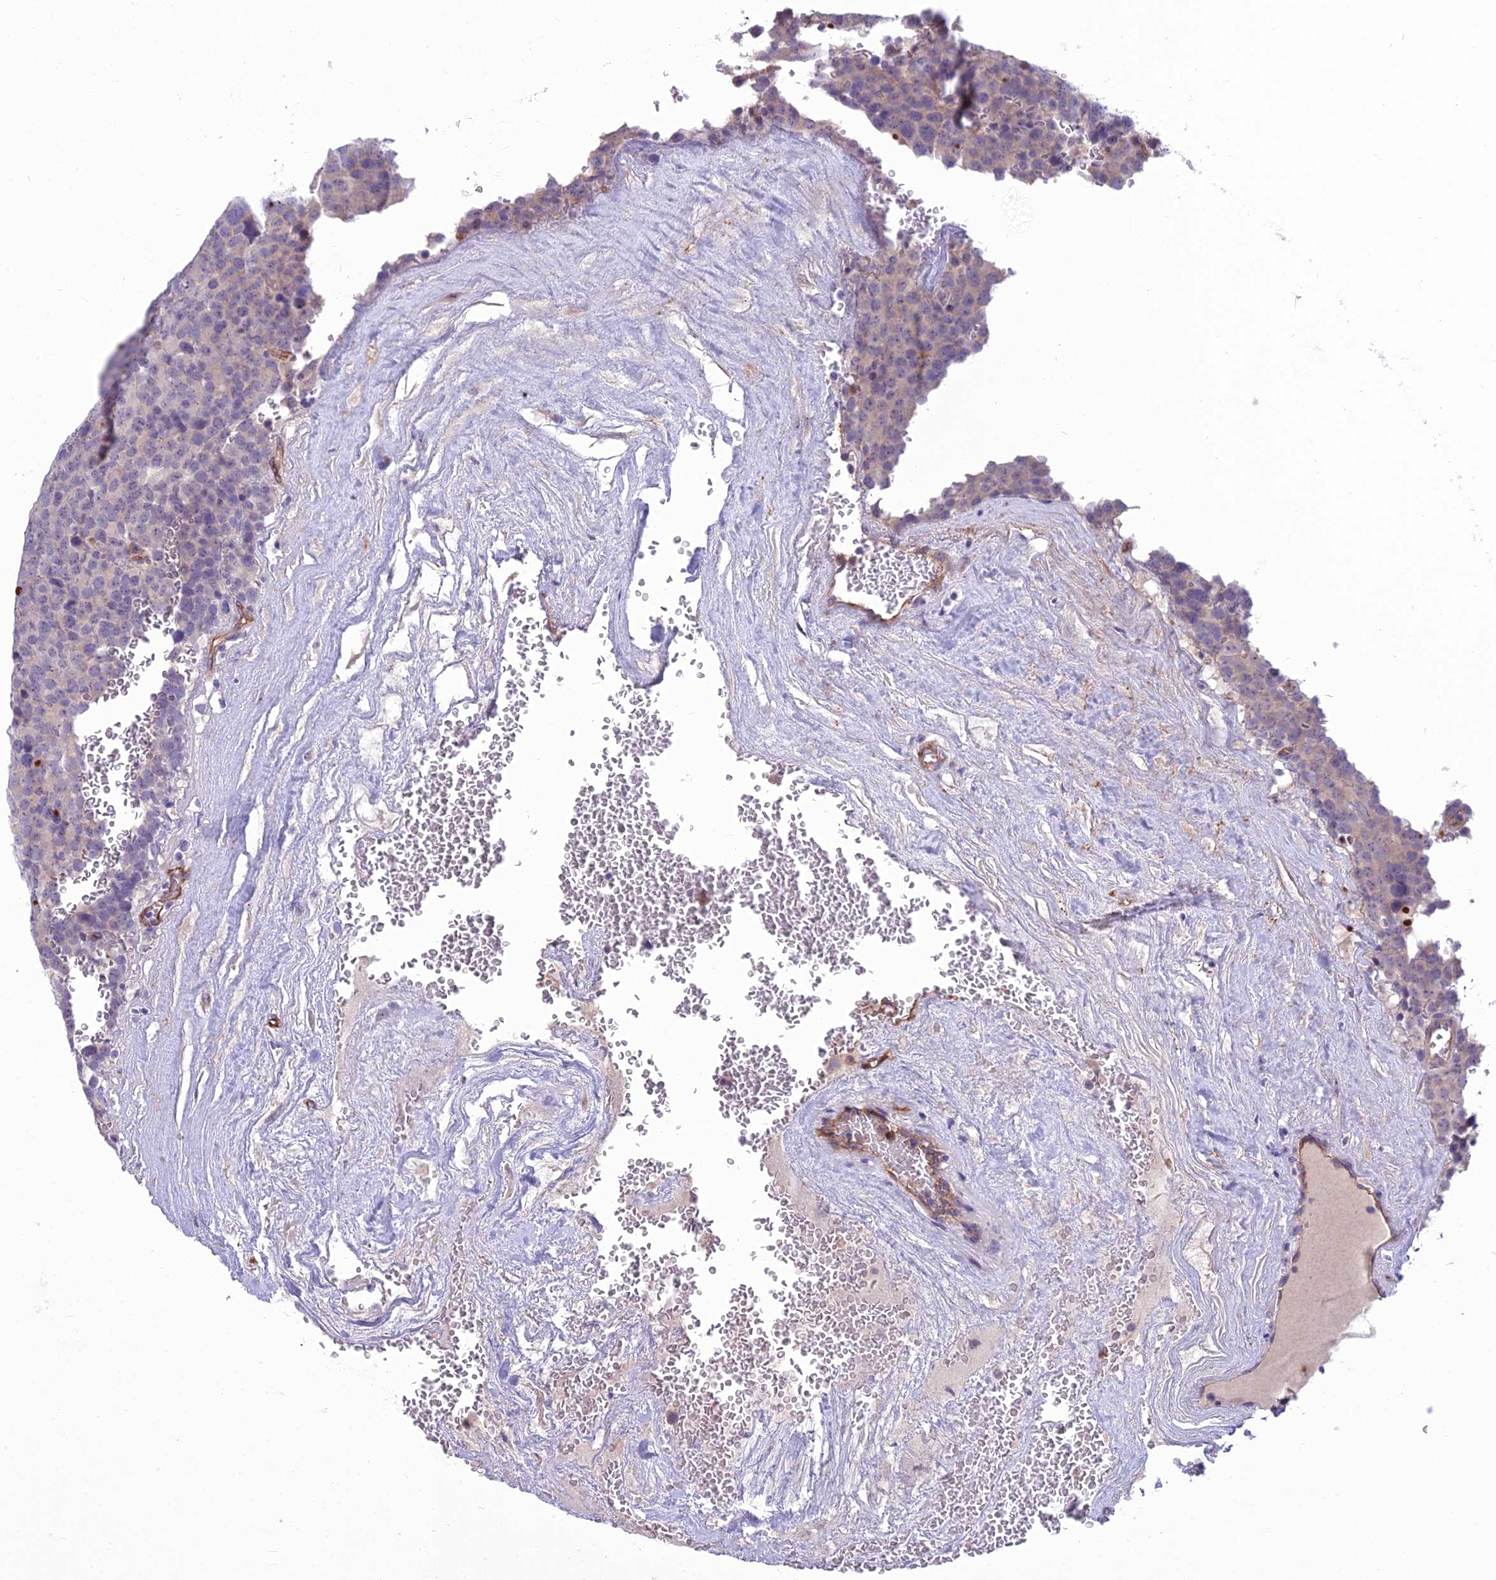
{"staining": {"intensity": "negative", "quantity": "none", "location": "none"}, "tissue": "testis cancer", "cell_type": "Tumor cells", "image_type": "cancer", "snomed": [{"axis": "morphology", "description": "Seminoma, NOS"}, {"axis": "topography", "description": "Testis"}], "caption": "Tumor cells show no significant protein positivity in testis seminoma.", "gene": "BBS7", "patient": {"sex": "male", "age": 71}}